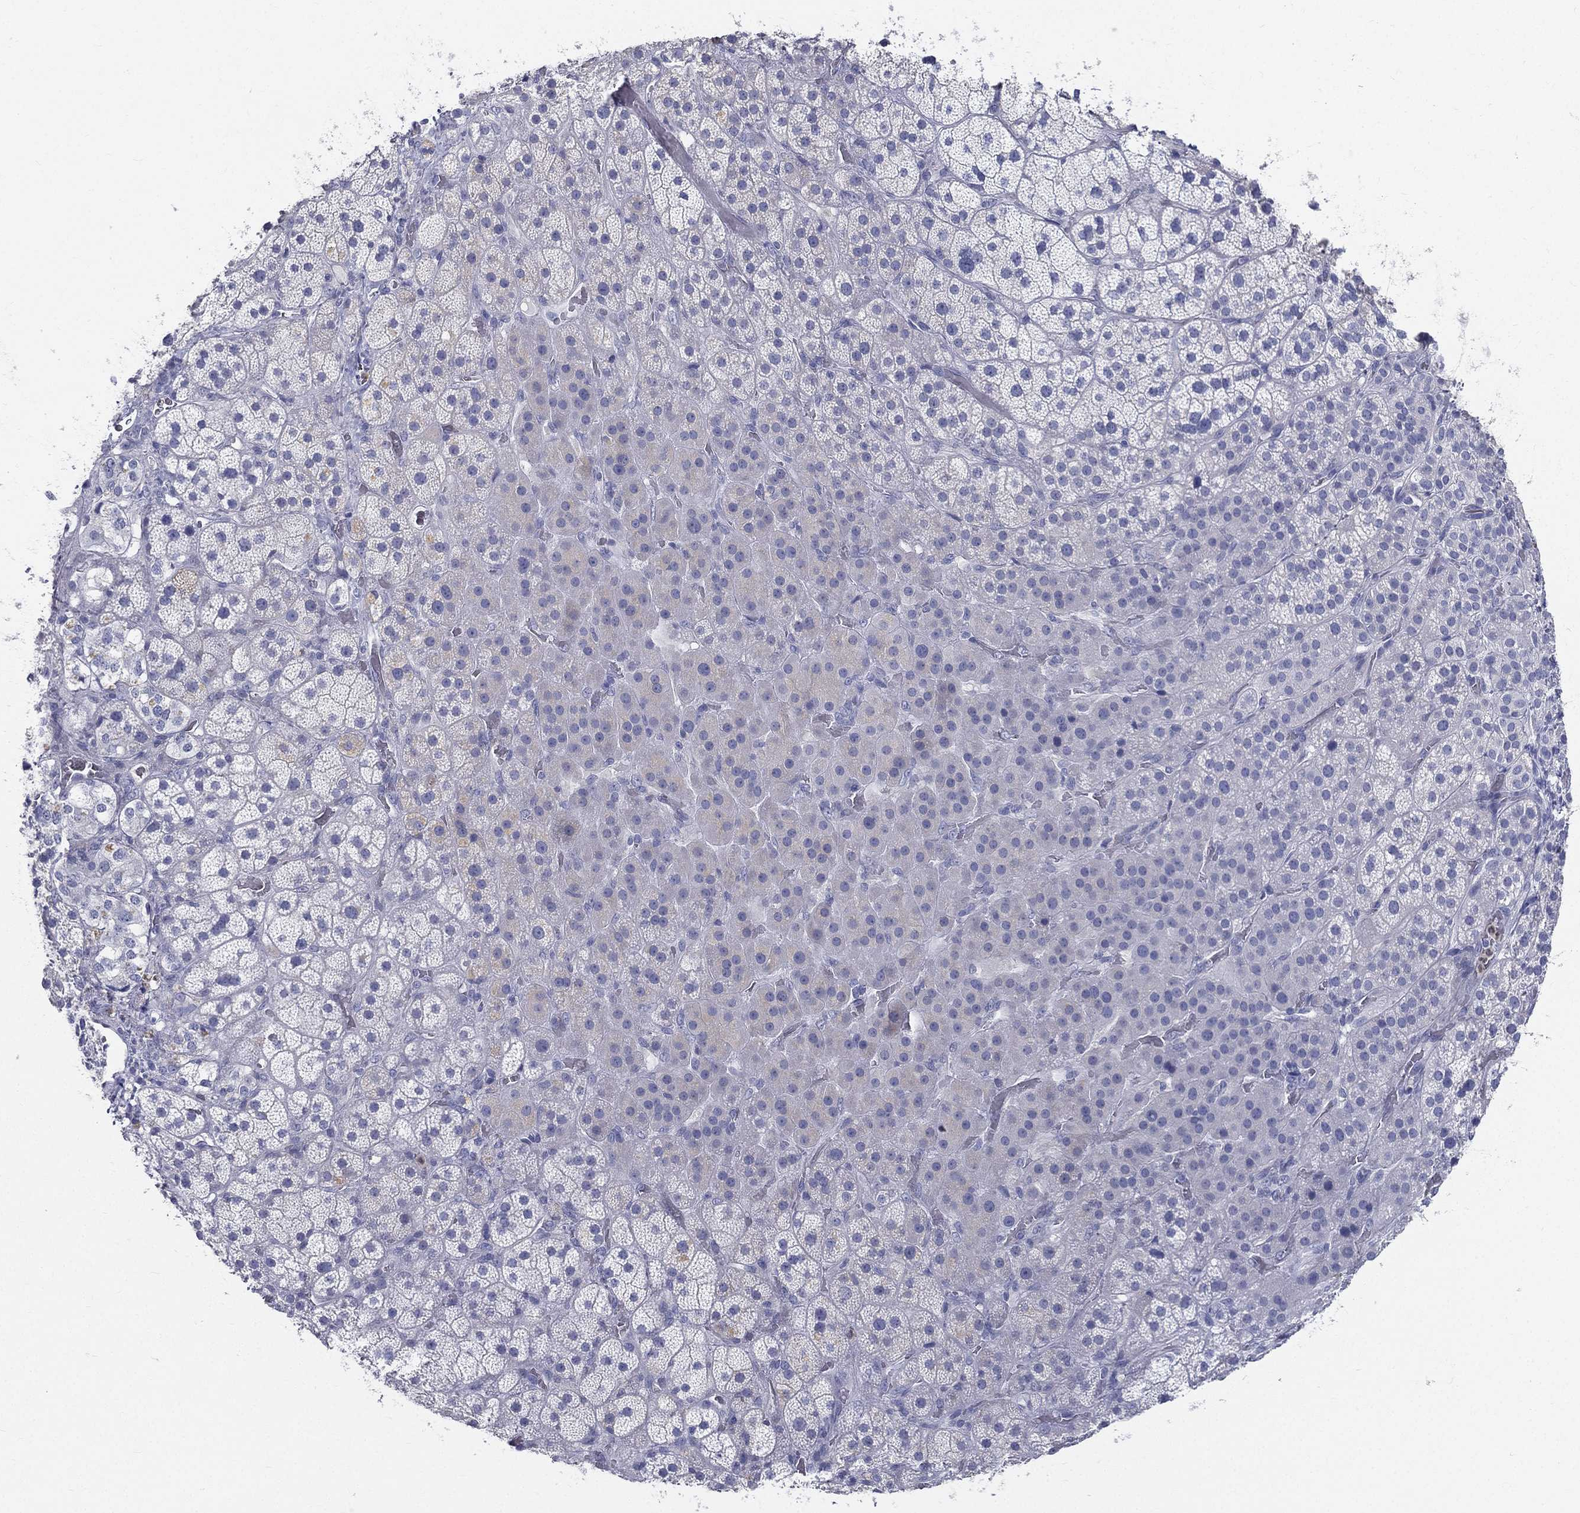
{"staining": {"intensity": "negative", "quantity": "none", "location": "none"}, "tissue": "adrenal gland", "cell_type": "Glandular cells", "image_type": "normal", "snomed": [{"axis": "morphology", "description": "Normal tissue, NOS"}, {"axis": "topography", "description": "Adrenal gland"}], "caption": "Micrograph shows no significant protein expression in glandular cells of normal adrenal gland.", "gene": "DEFB121", "patient": {"sex": "male", "age": 57}}